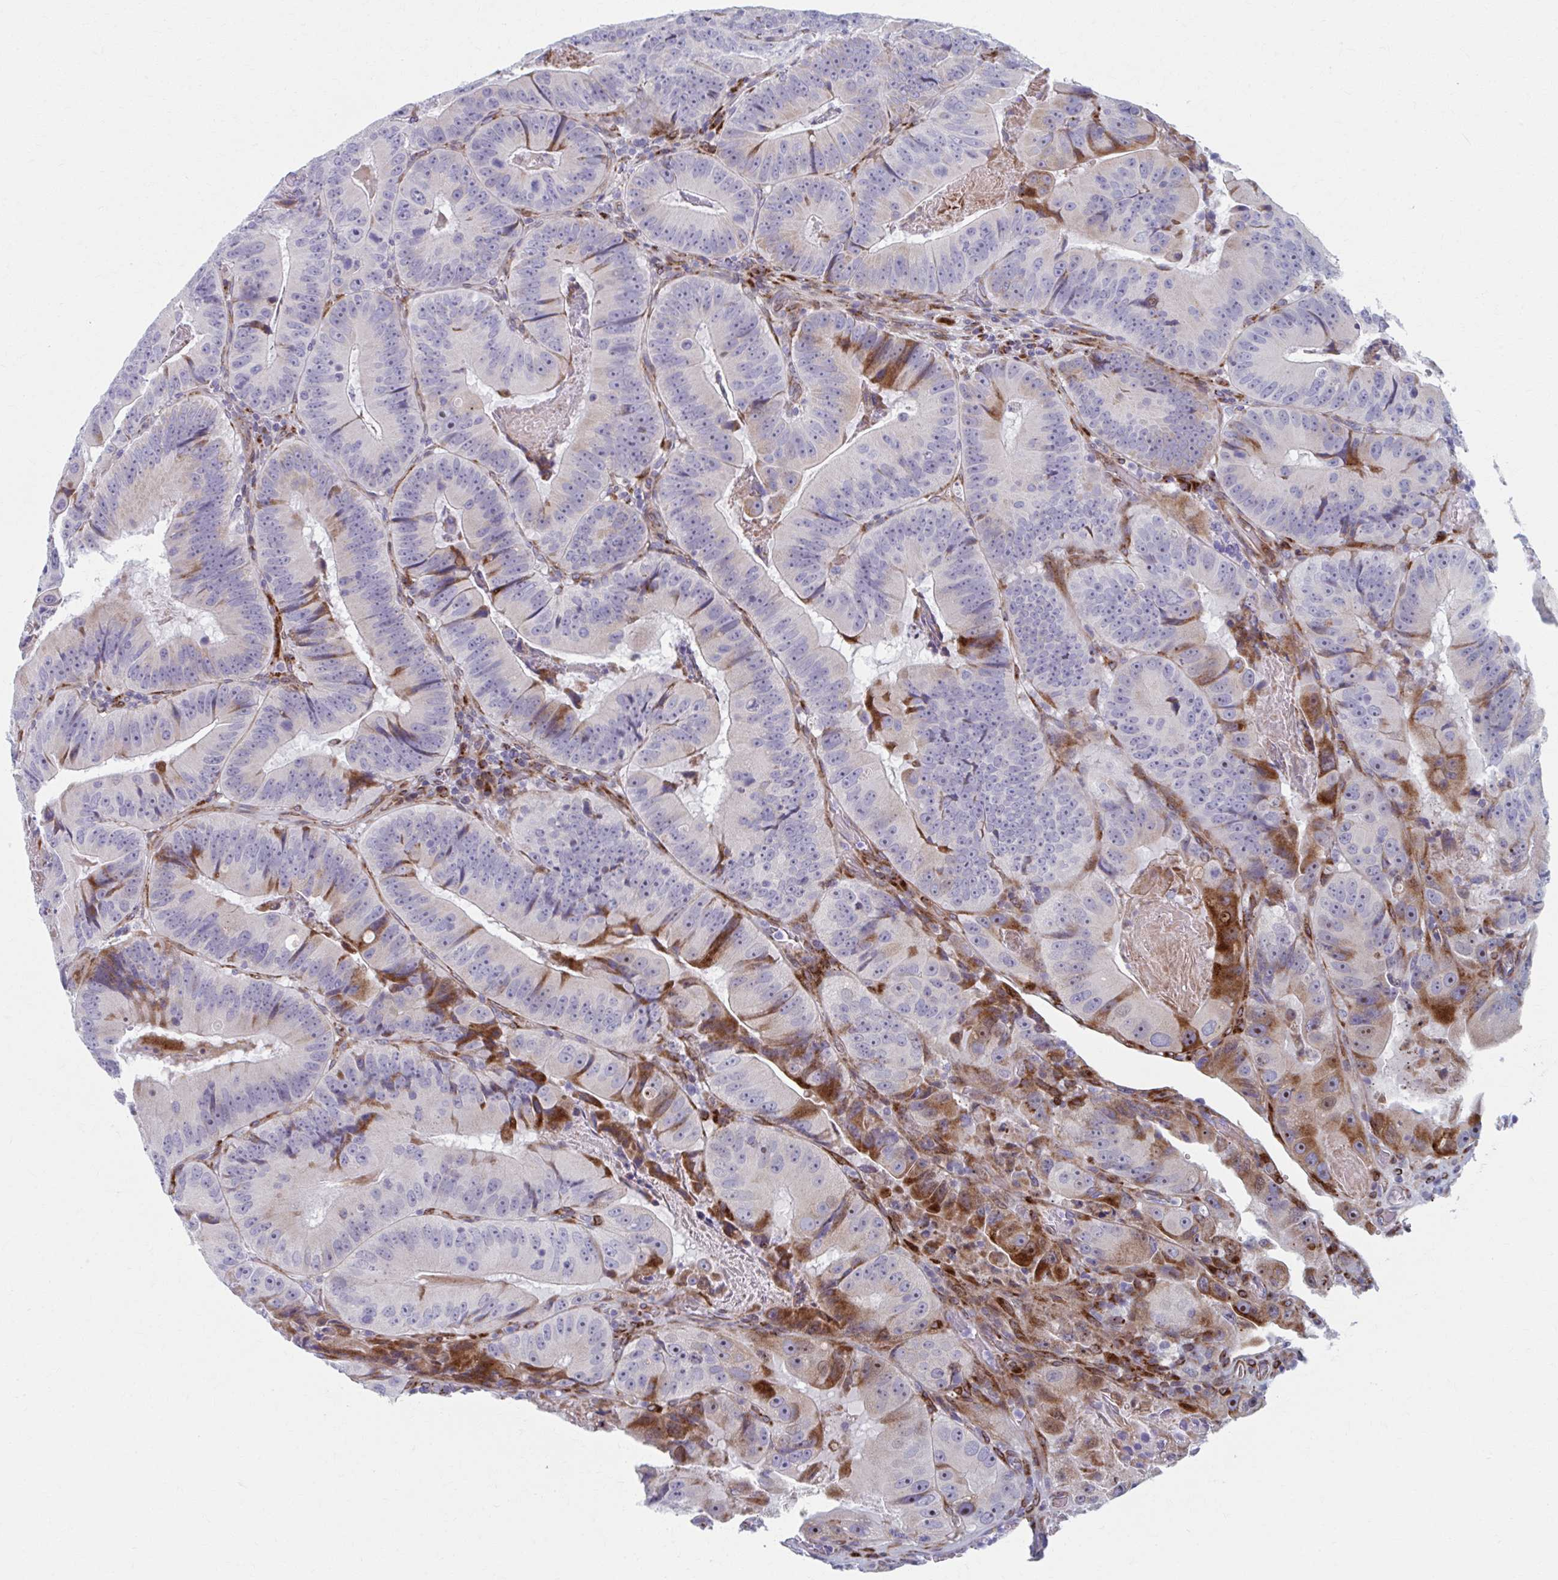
{"staining": {"intensity": "moderate", "quantity": "<25%", "location": "cytoplasmic/membranous"}, "tissue": "colorectal cancer", "cell_type": "Tumor cells", "image_type": "cancer", "snomed": [{"axis": "morphology", "description": "Adenocarcinoma, NOS"}, {"axis": "topography", "description": "Colon"}], "caption": "Immunohistochemistry image of human colorectal adenocarcinoma stained for a protein (brown), which demonstrates low levels of moderate cytoplasmic/membranous staining in about <25% of tumor cells.", "gene": "OLFM2", "patient": {"sex": "female", "age": 86}}